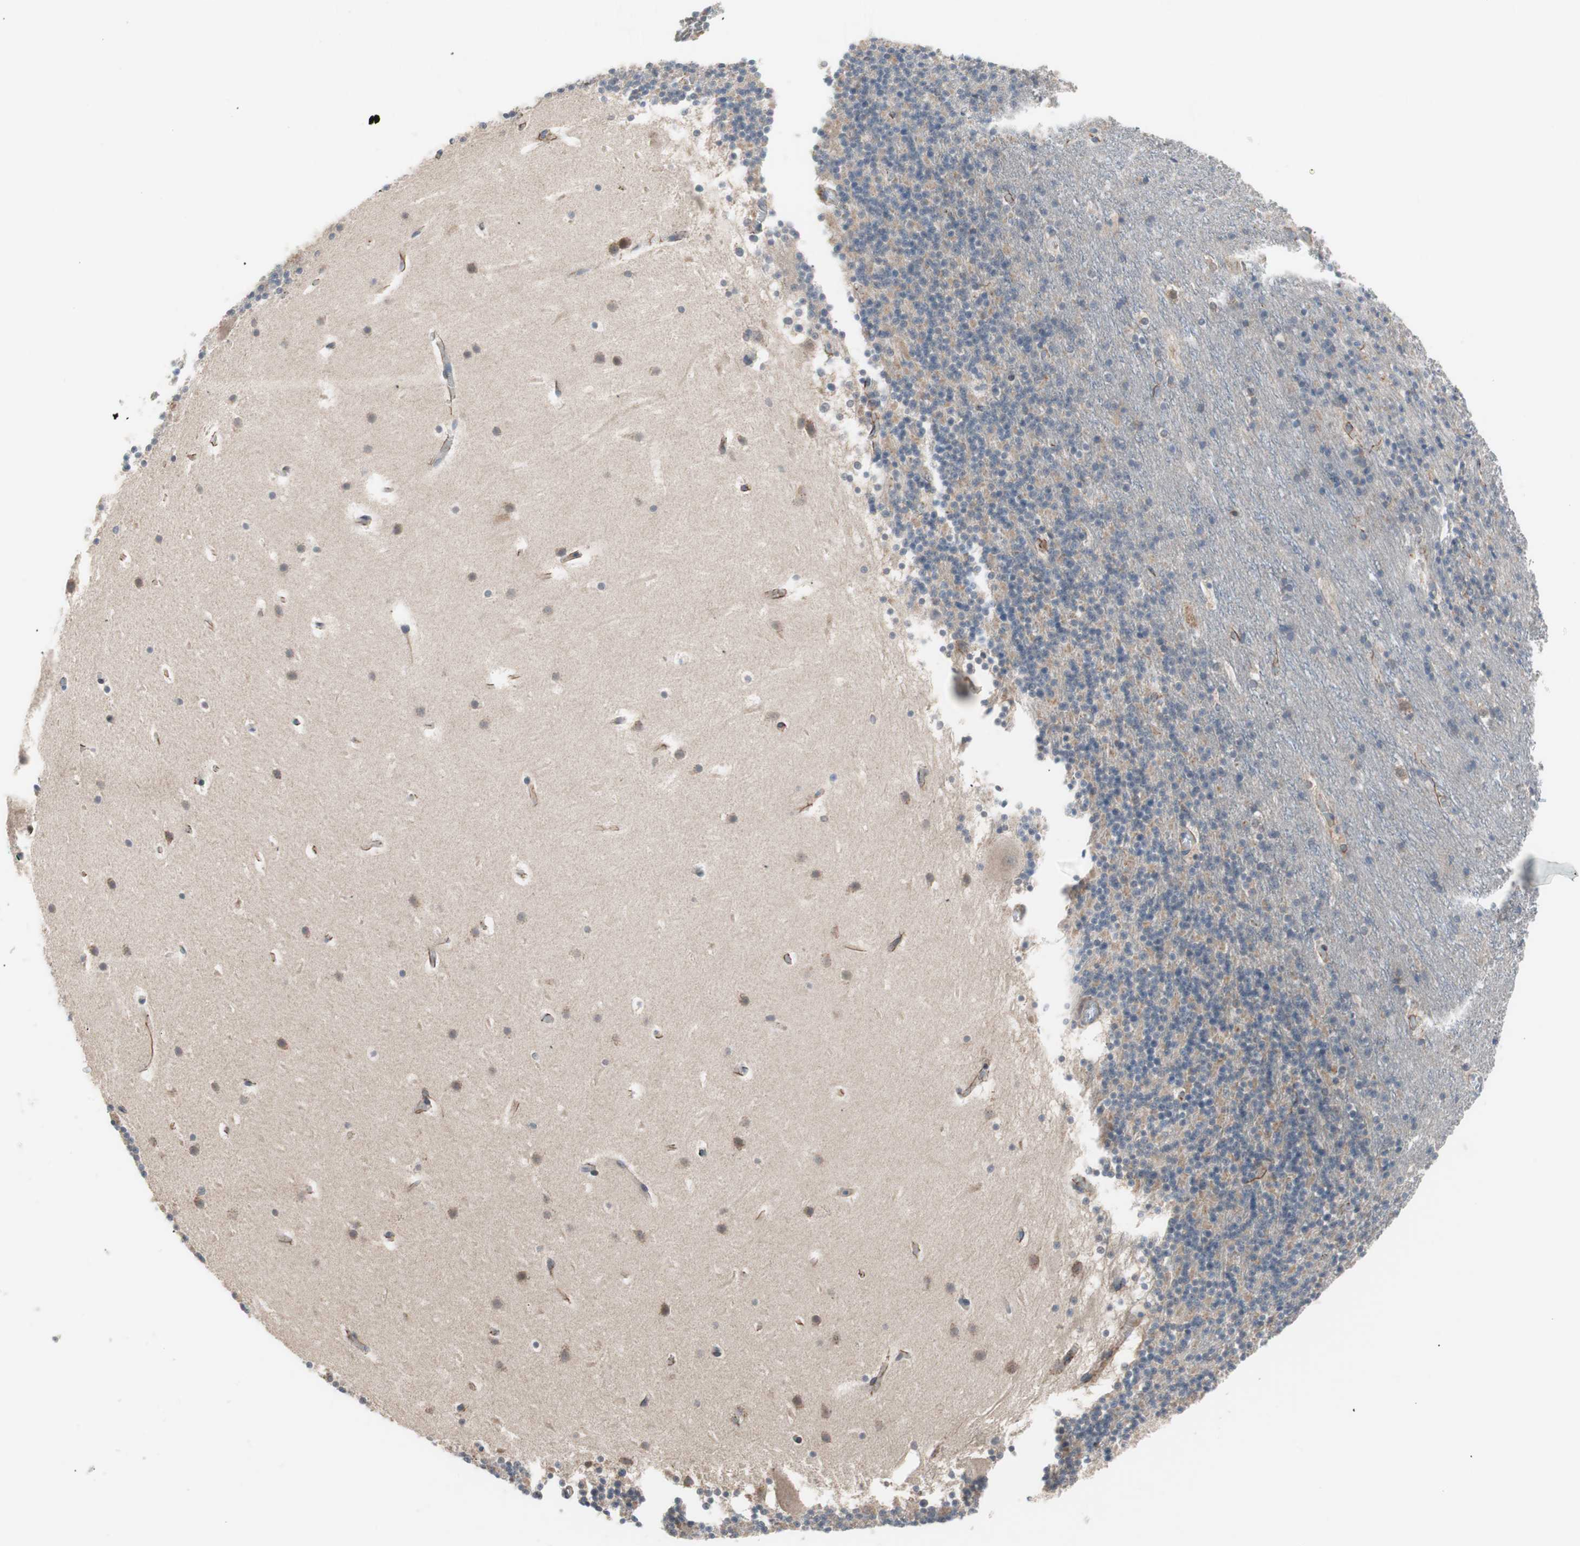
{"staining": {"intensity": "negative", "quantity": "none", "location": "none"}, "tissue": "cerebellum", "cell_type": "Cells in granular layer", "image_type": "normal", "snomed": [{"axis": "morphology", "description": "Normal tissue, NOS"}, {"axis": "topography", "description": "Cerebellum"}], "caption": "Cerebellum stained for a protein using immunohistochemistry demonstrates no positivity cells in granular layer.", "gene": "HMBS", "patient": {"sex": "male", "age": 45}}